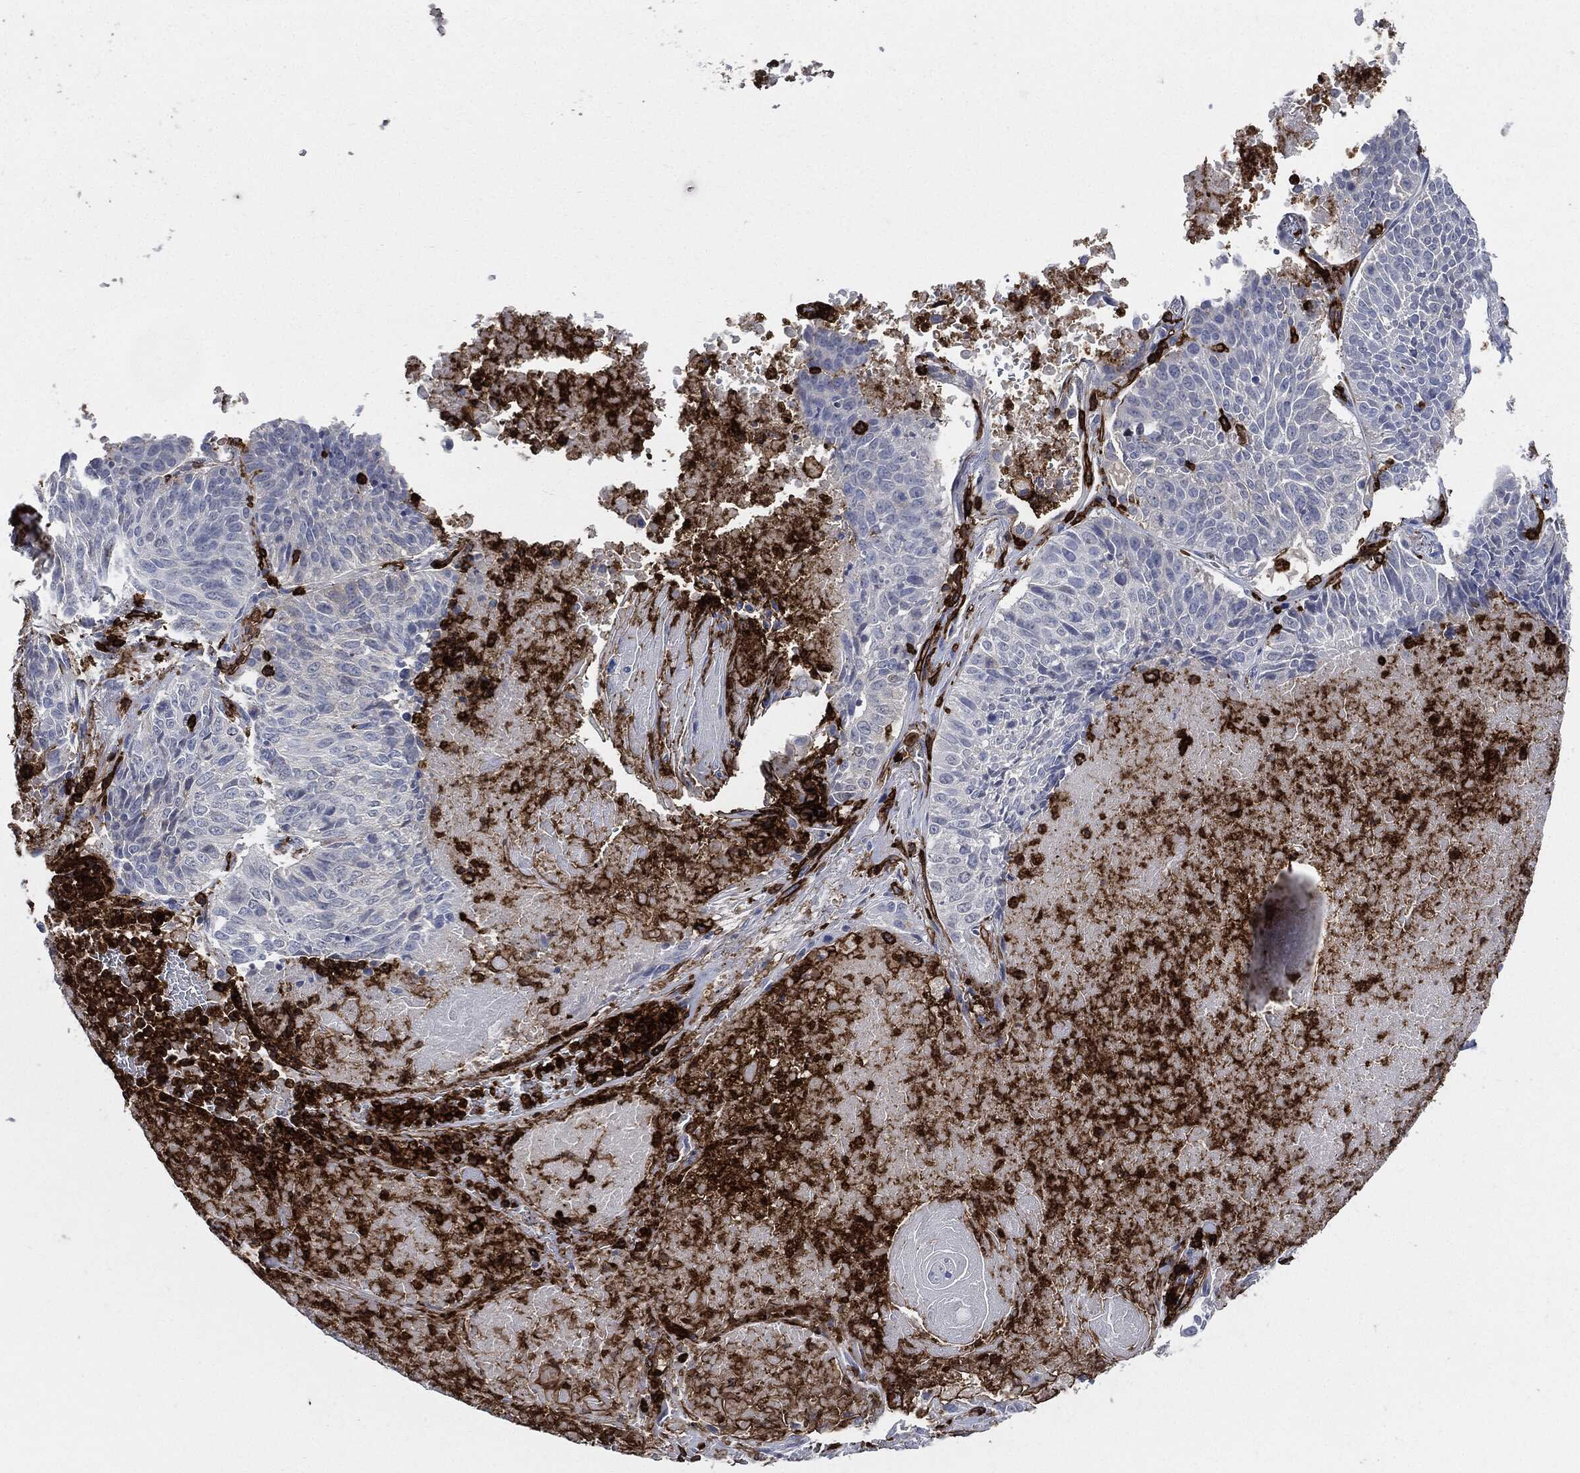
{"staining": {"intensity": "negative", "quantity": "none", "location": "none"}, "tissue": "lung cancer", "cell_type": "Tumor cells", "image_type": "cancer", "snomed": [{"axis": "morphology", "description": "Squamous cell carcinoma, NOS"}, {"axis": "topography", "description": "Lung"}], "caption": "DAB (3,3'-diaminobenzidine) immunohistochemical staining of lung cancer shows no significant positivity in tumor cells. (DAB (3,3'-diaminobenzidine) immunohistochemistry visualized using brightfield microscopy, high magnification).", "gene": "PTPRC", "patient": {"sex": "male", "age": 64}}